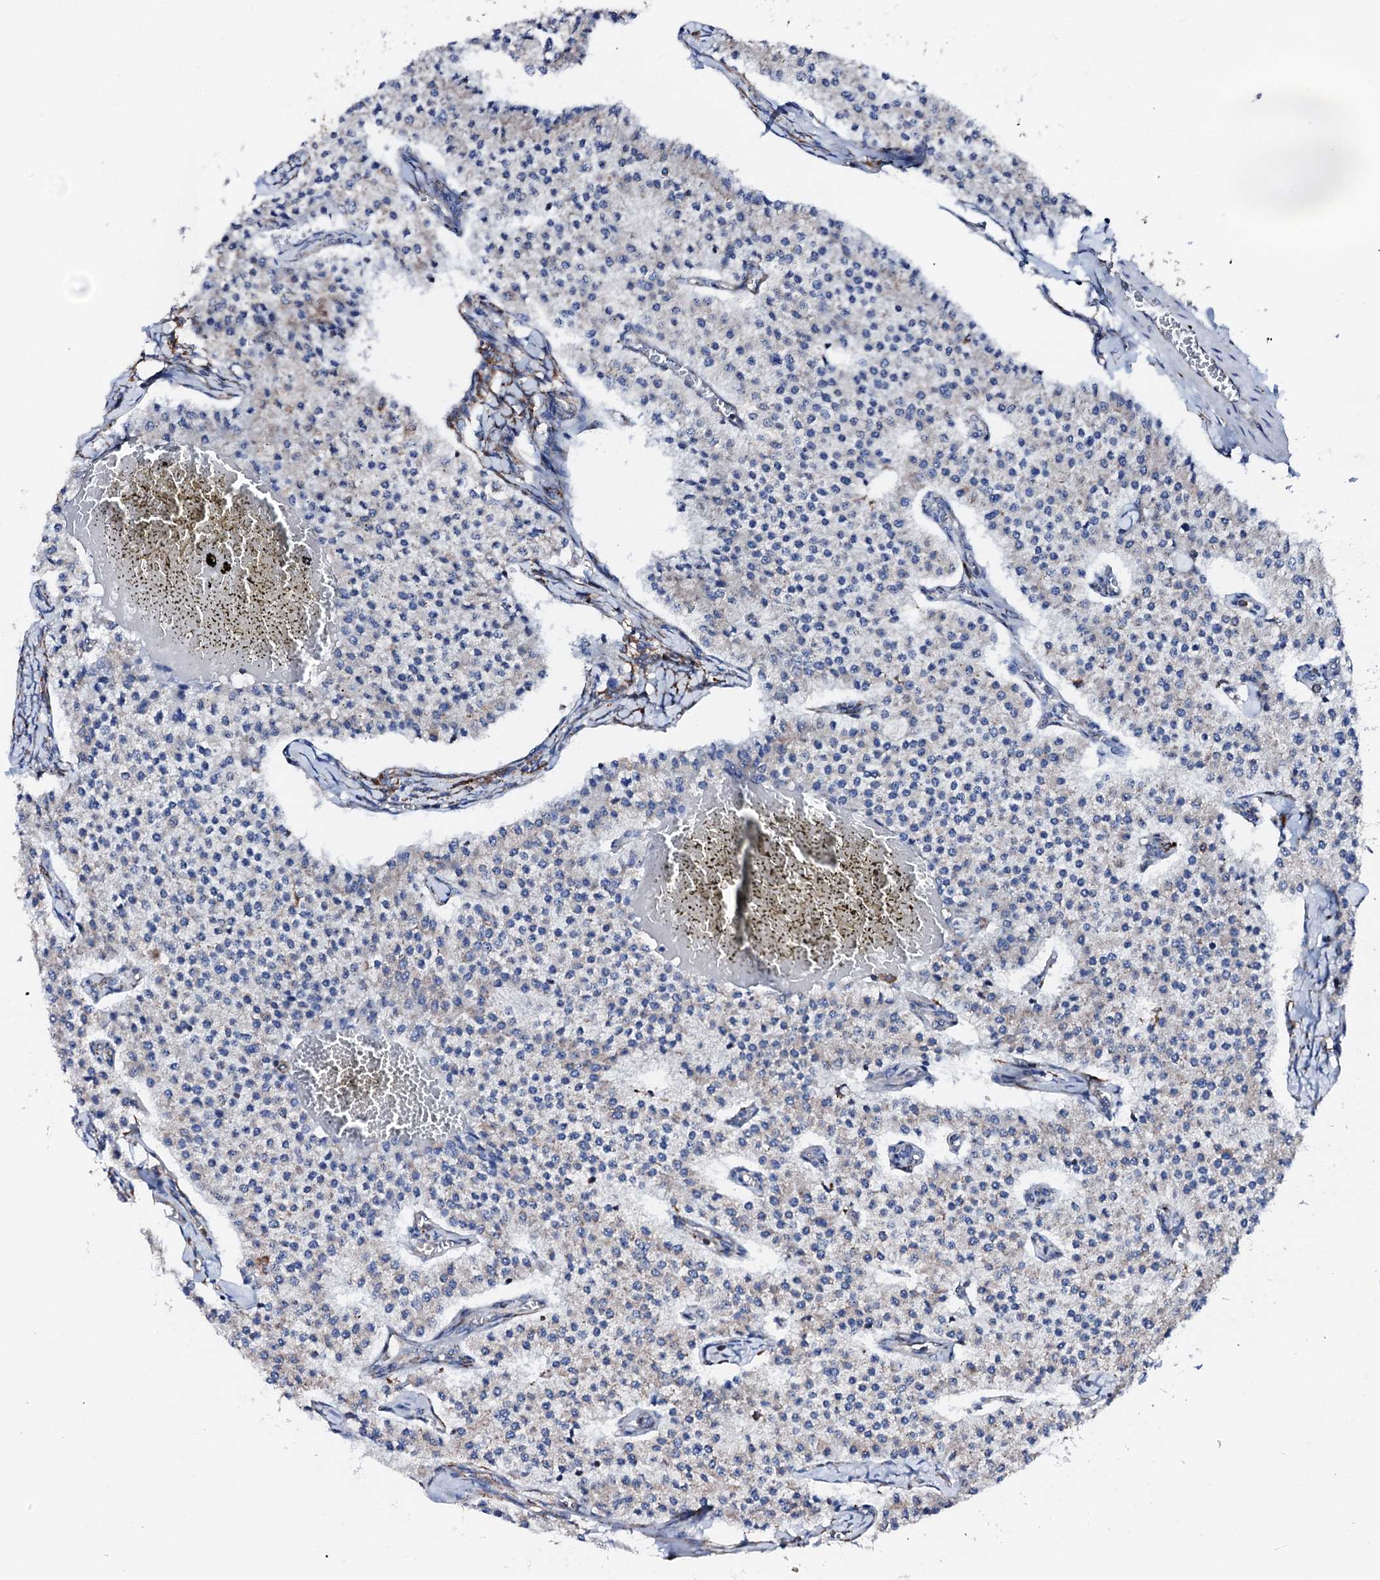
{"staining": {"intensity": "weak", "quantity": "<25%", "location": "cytoplasmic/membranous"}, "tissue": "carcinoid", "cell_type": "Tumor cells", "image_type": "cancer", "snomed": [{"axis": "morphology", "description": "Carcinoid, malignant, NOS"}, {"axis": "topography", "description": "Colon"}], "caption": "Tumor cells are negative for protein expression in human carcinoid.", "gene": "AMDHD1", "patient": {"sex": "female", "age": 52}}